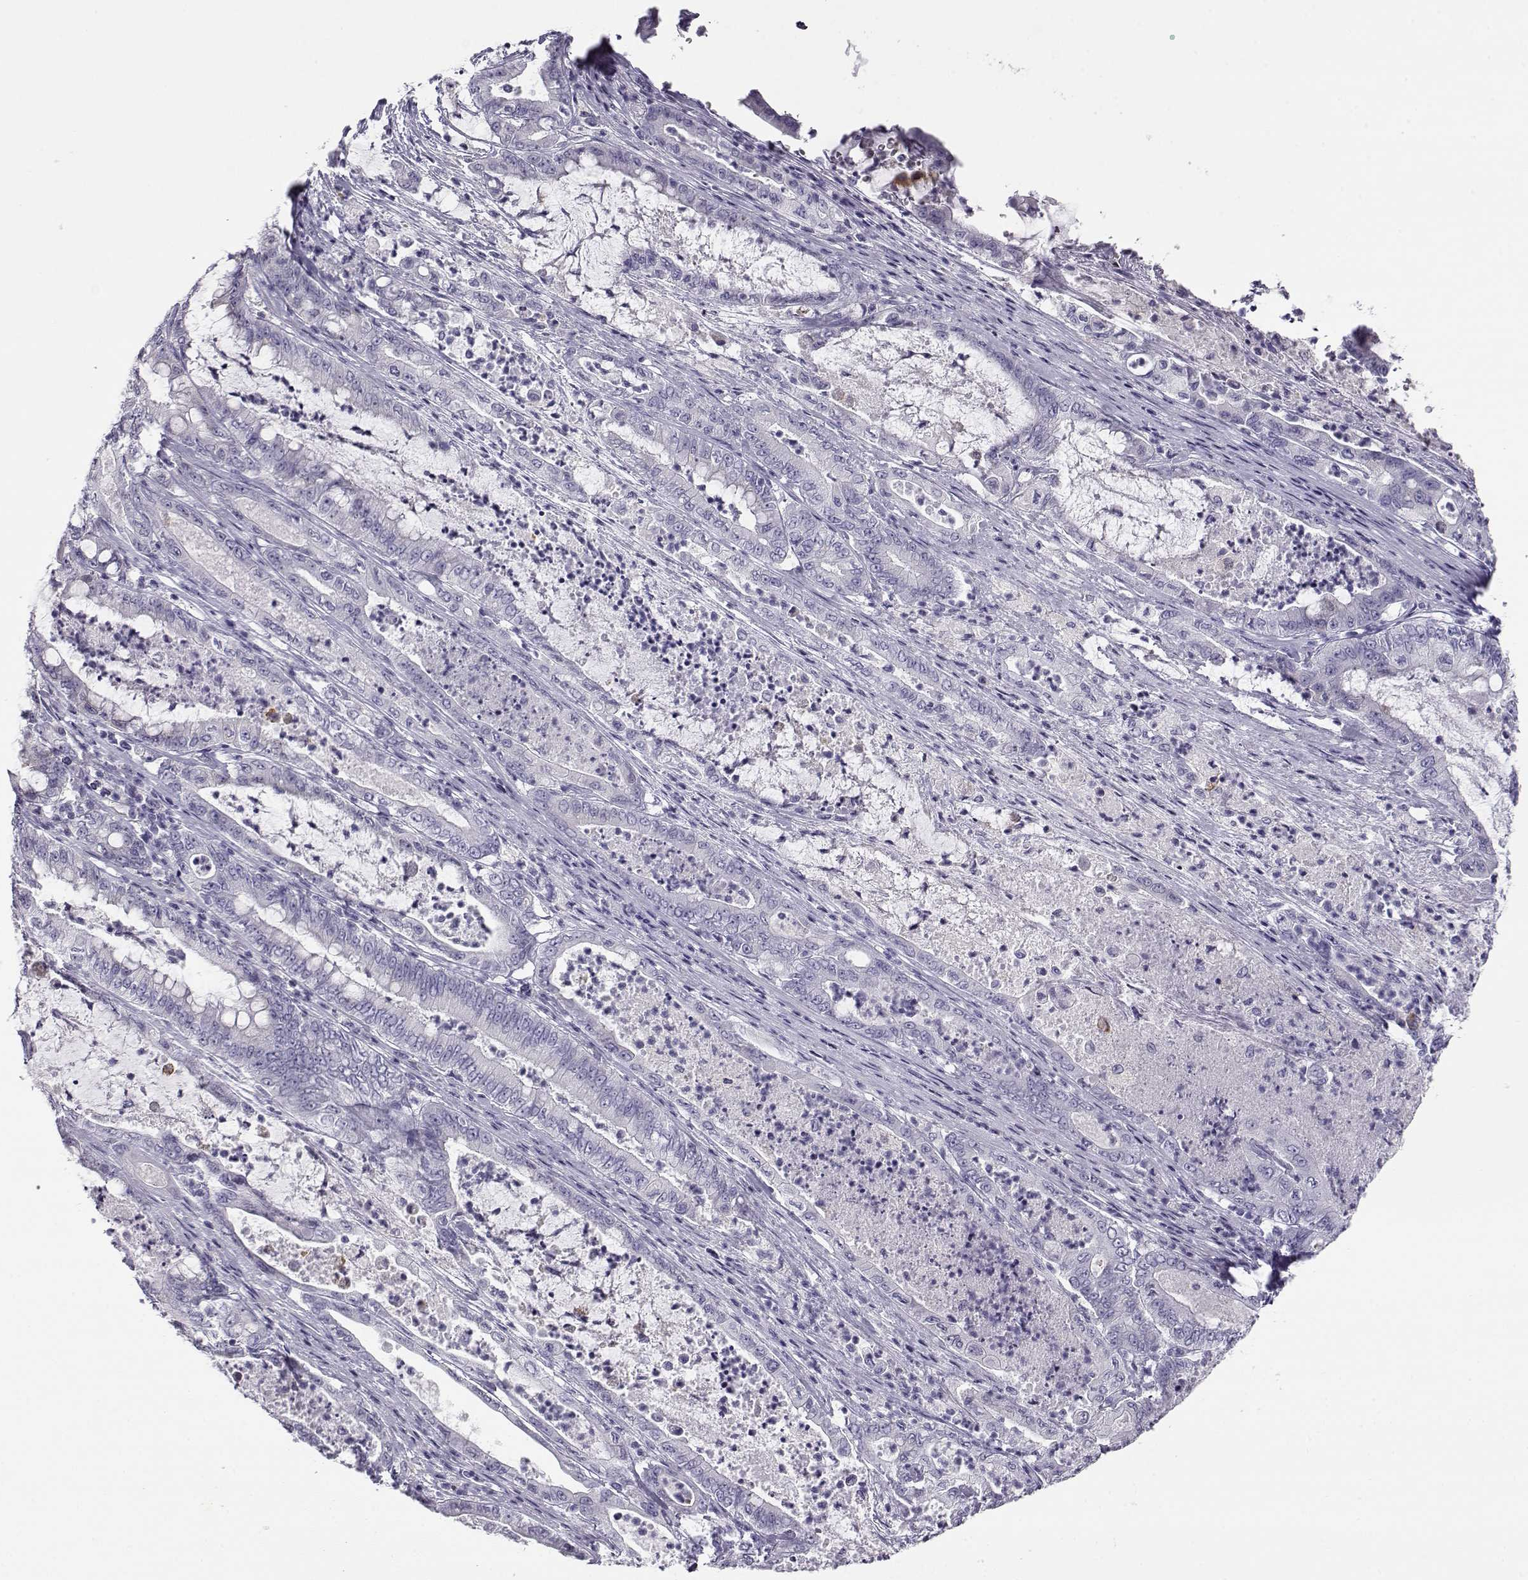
{"staining": {"intensity": "negative", "quantity": "none", "location": "none"}, "tissue": "pancreatic cancer", "cell_type": "Tumor cells", "image_type": "cancer", "snomed": [{"axis": "morphology", "description": "Adenocarcinoma, NOS"}, {"axis": "topography", "description": "Pancreas"}], "caption": "IHC micrograph of human pancreatic cancer stained for a protein (brown), which shows no expression in tumor cells. (DAB (3,3'-diaminobenzidine) IHC visualized using brightfield microscopy, high magnification).", "gene": "RHOXF2", "patient": {"sex": "male", "age": 71}}